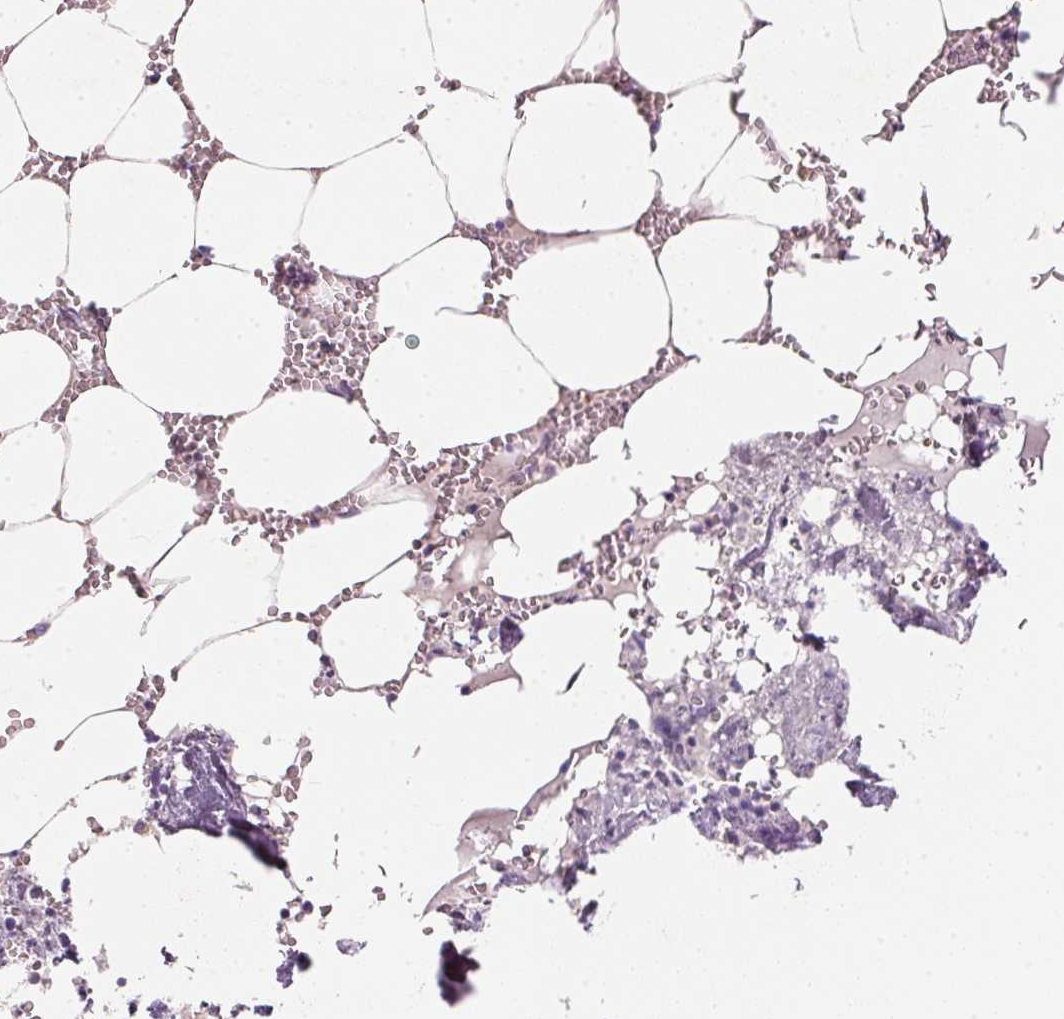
{"staining": {"intensity": "negative", "quantity": "none", "location": "none"}, "tissue": "bone marrow", "cell_type": "Hematopoietic cells", "image_type": "normal", "snomed": [{"axis": "morphology", "description": "Normal tissue, NOS"}, {"axis": "topography", "description": "Bone marrow"}], "caption": "Immunohistochemistry (IHC) of benign human bone marrow reveals no expression in hematopoietic cells. The staining is performed using DAB brown chromogen with nuclei counter-stained in using hematoxylin.", "gene": "HSD17B1", "patient": {"sex": "male", "age": 54}}